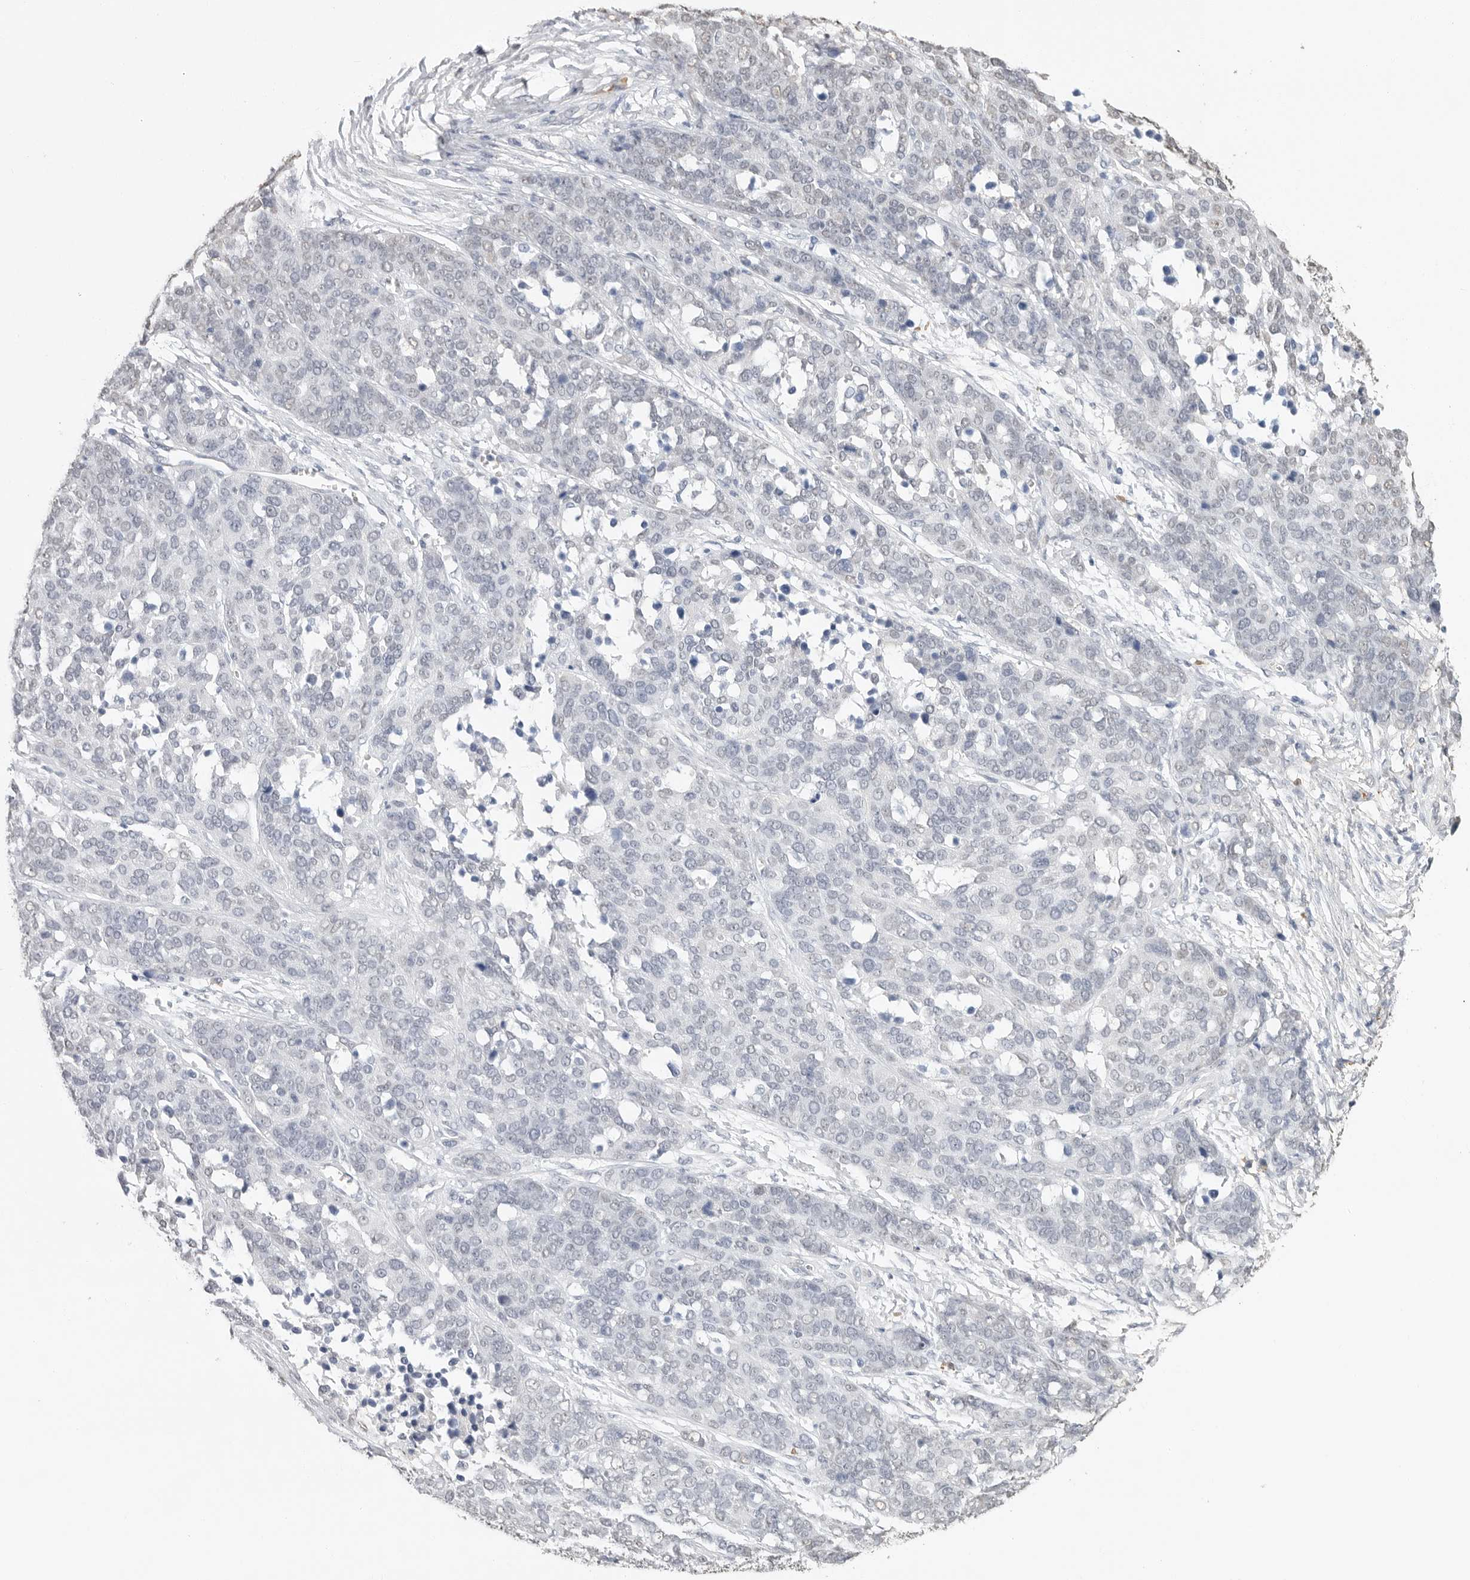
{"staining": {"intensity": "negative", "quantity": "none", "location": "none"}, "tissue": "ovarian cancer", "cell_type": "Tumor cells", "image_type": "cancer", "snomed": [{"axis": "morphology", "description": "Cystadenocarcinoma, serous, NOS"}, {"axis": "topography", "description": "Ovary"}], "caption": "High power microscopy histopathology image of an immunohistochemistry (IHC) image of ovarian serous cystadenocarcinoma, revealing no significant staining in tumor cells.", "gene": "ARHGEF10", "patient": {"sex": "female", "age": 44}}